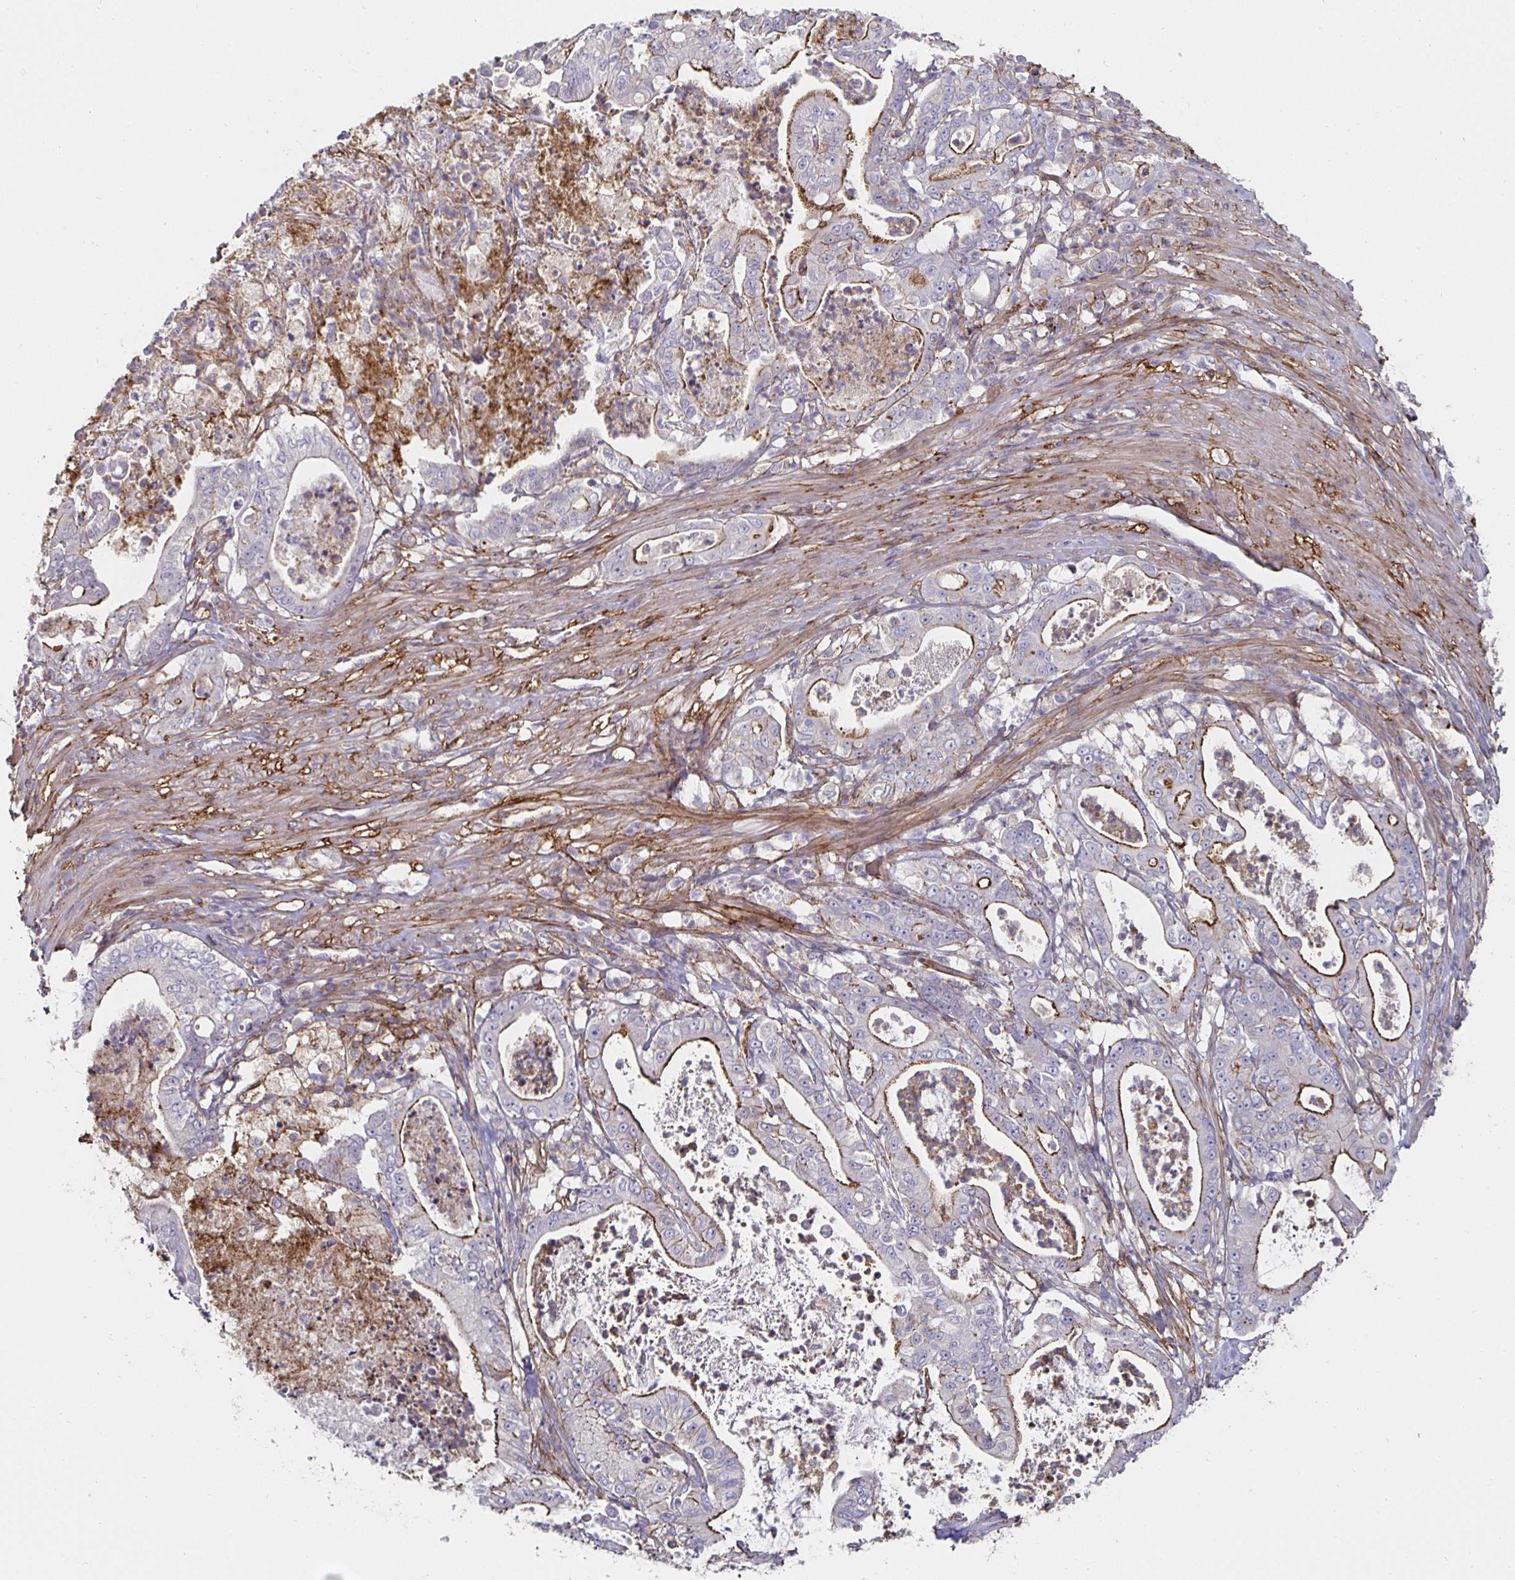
{"staining": {"intensity": "moderate", "quantity": "25%-75%", "location": "cytoplasmic/membranous"}, "tissue": "pancreatic cancer", "cell_type": "Tumor cells", "image_type": "cancer", "snomed": [{"axis": "morphology", "description": "Adenocarcinoma, NOS"}, {"axis": "topography", "description": "Pancreas"}], "caption": "Immunohistochemistry (DAB) staining of human pancreatic cancer shows moderate cytoplasmic/membranous protein expression in about 25%-75% of tumor cells.", "gene": "GJA4", "patient": {"sex": "male", "age": 71}}